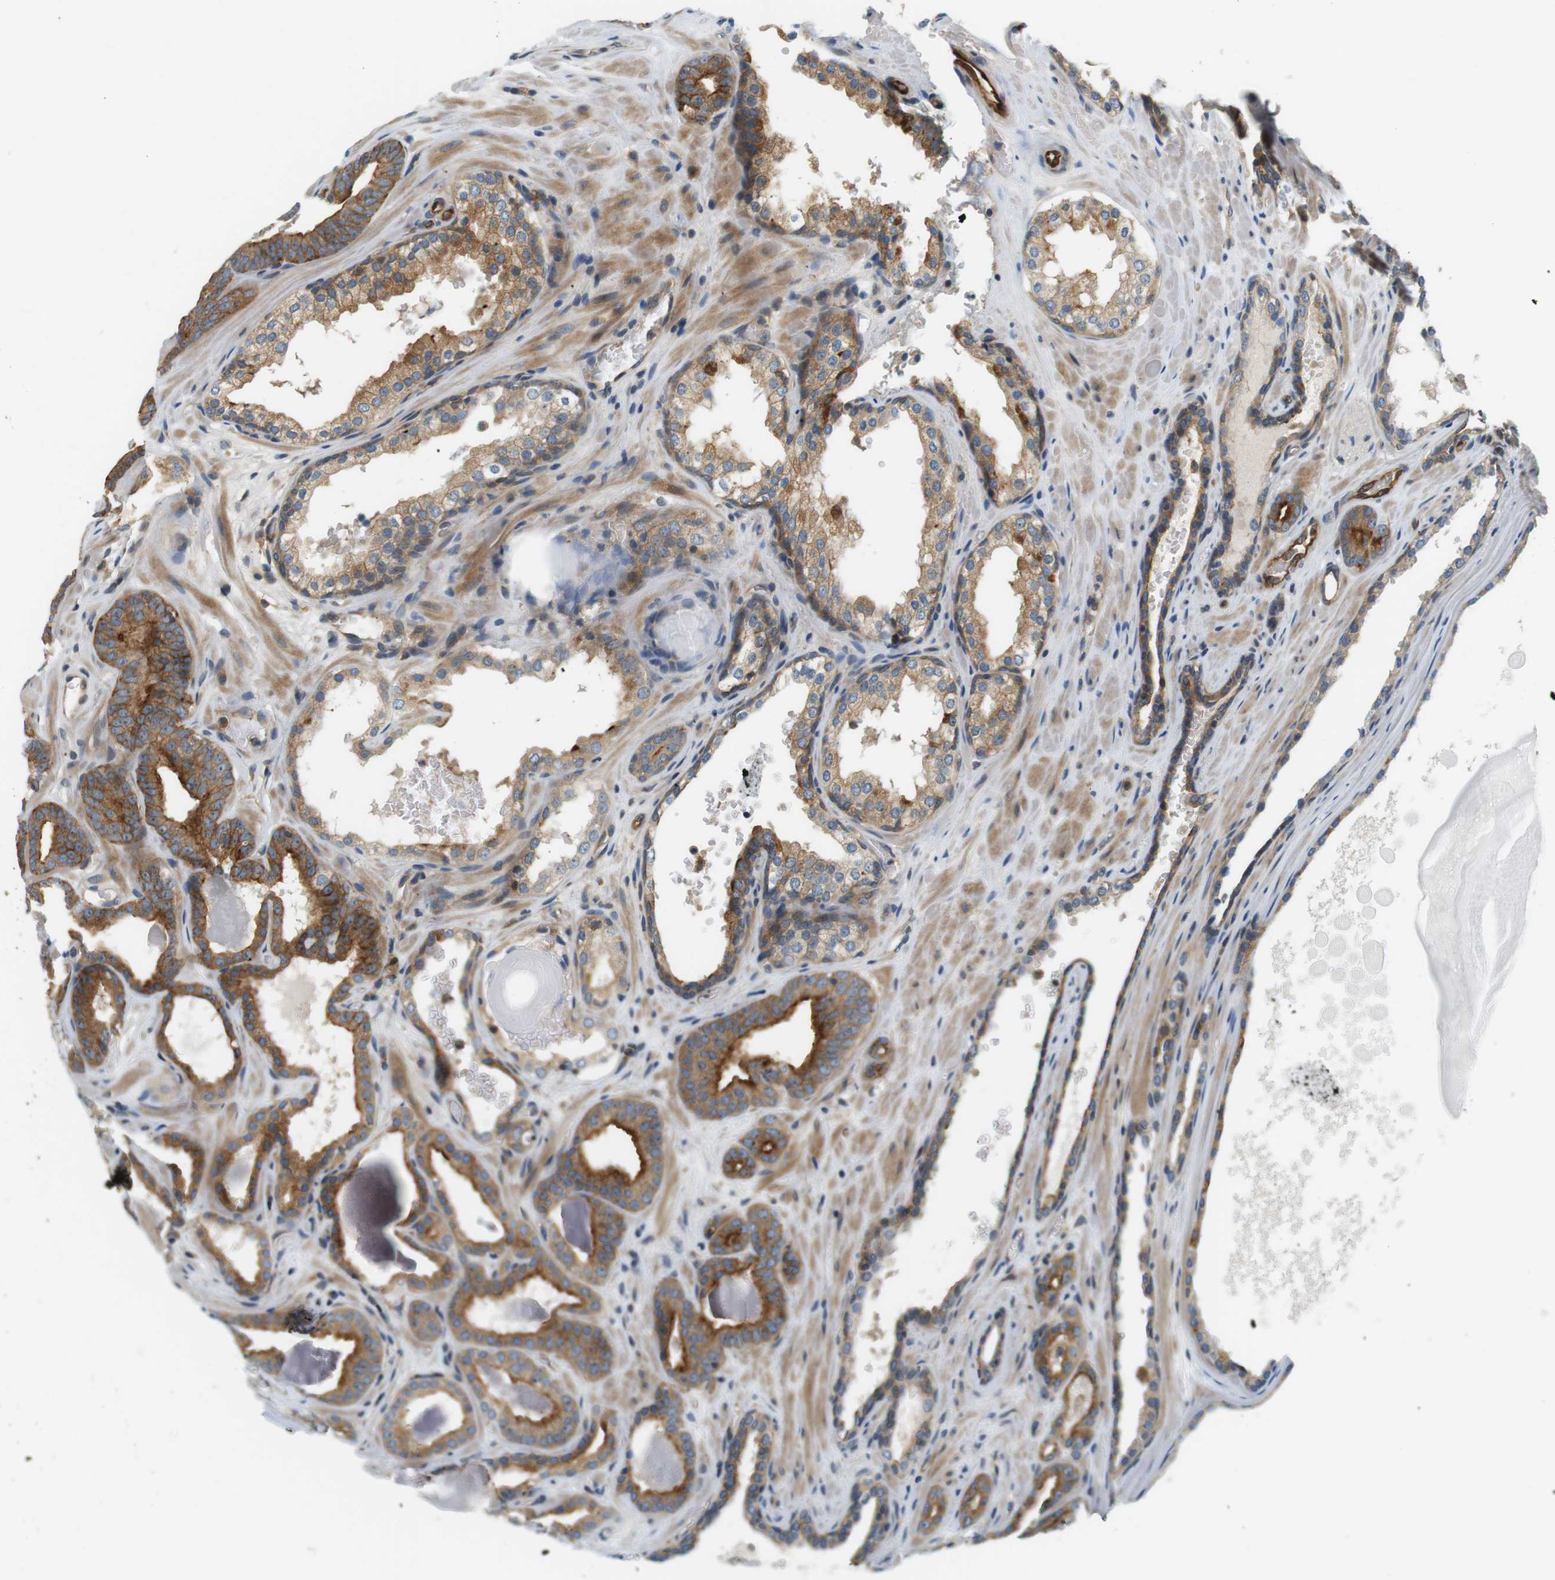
{"staining": {"intensity": "moderate", "quantity": ">75%", "location": "cytoplasmic/membranous"}, "tissue": "prostate cancer", "cell_type": "Tumor cells", "image_type": "cancer", "snomed": [{"axis": "morphology", "description": "Adenocarcinoma, High grade"}, {"axis": "topography", "description": "Prostate"}], "caption": "Human prostate high-grade adenocarcinoma stained with a brown dye exhibits moderate cytoplasmic/membranous positive staining in about >75% of tumor cells.", "gene": "SH3GLB1", "patient": {"sex": "male", "age": 60}}